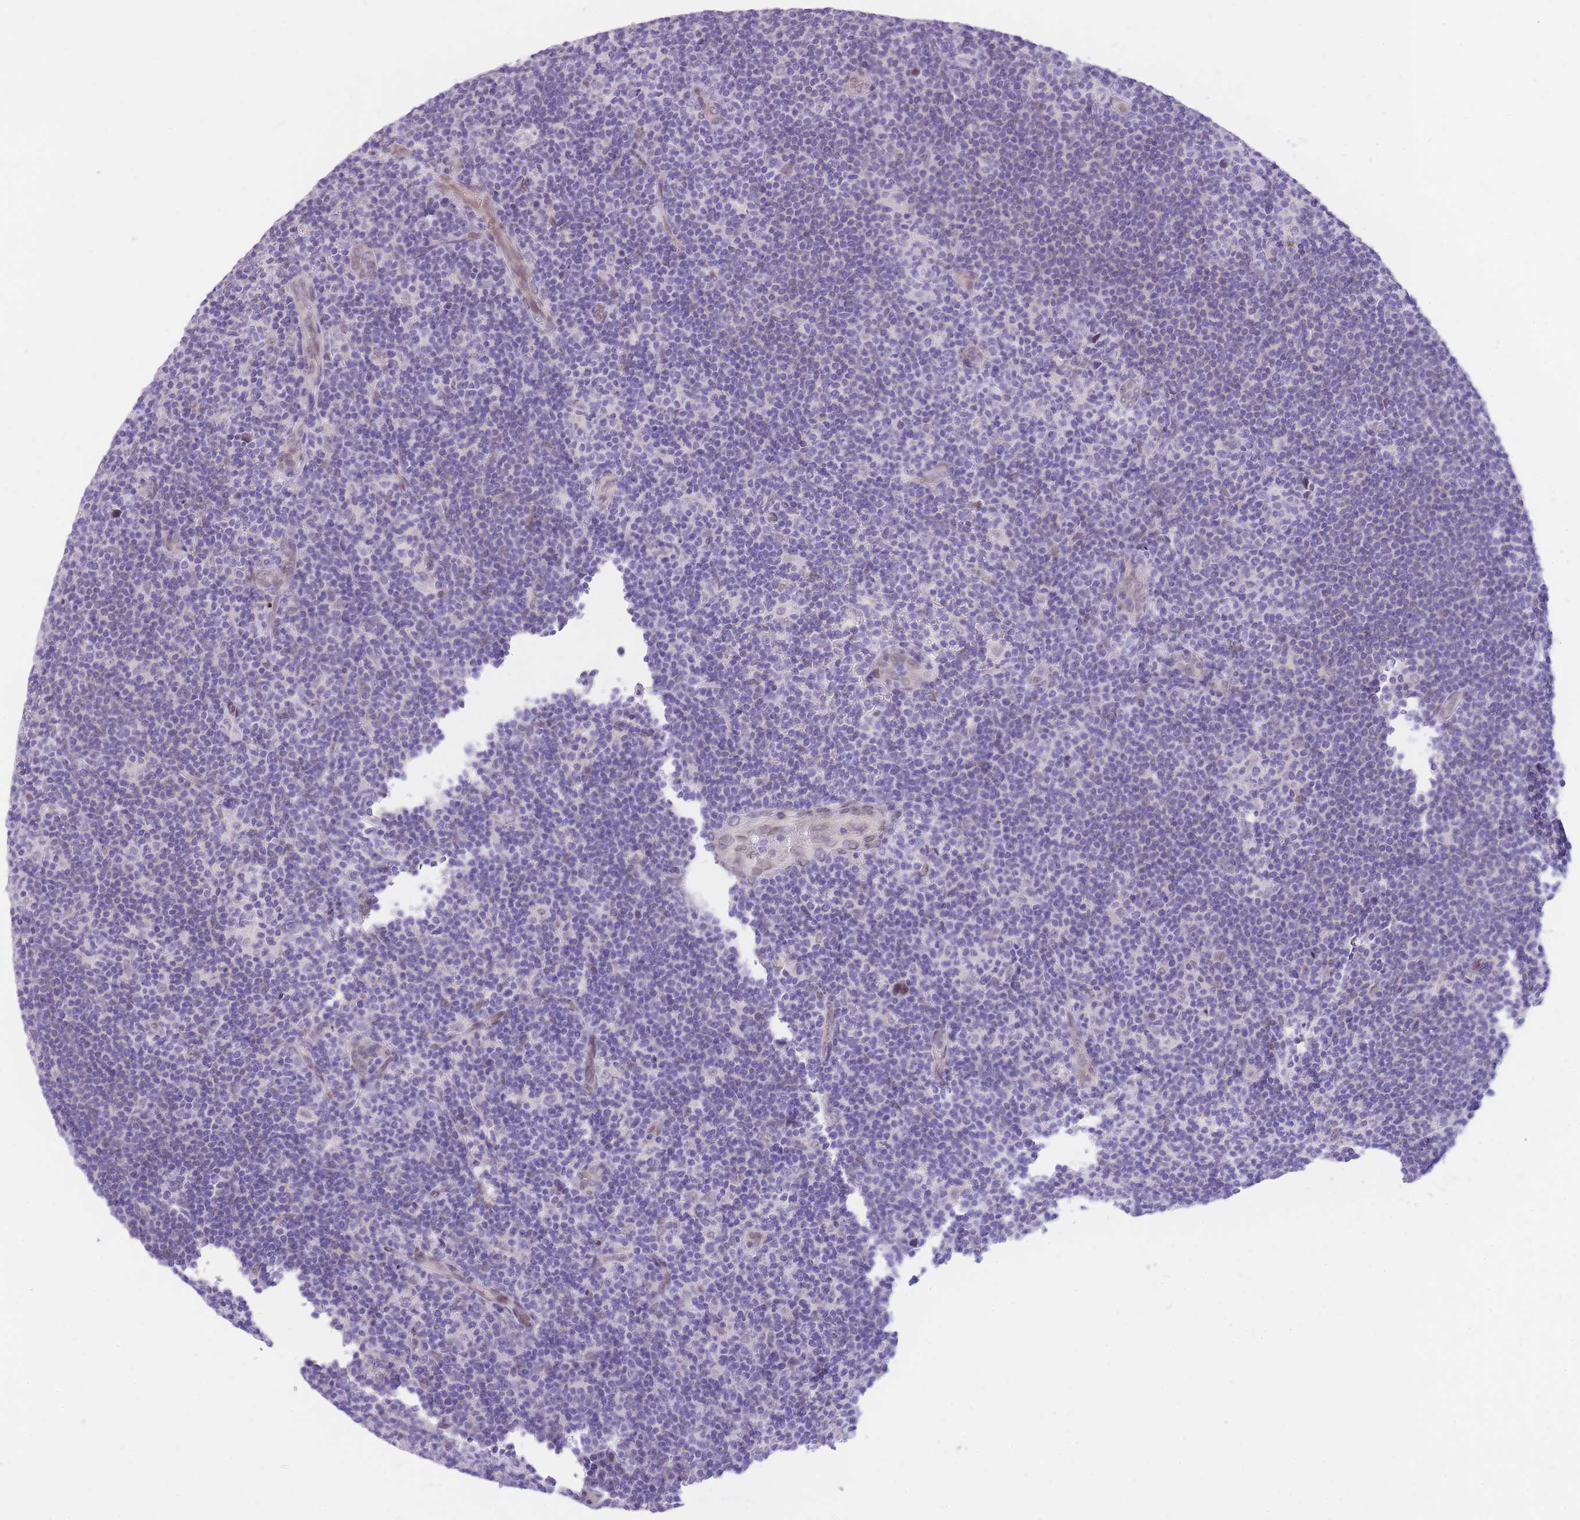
{"staining": {"intensity": "negative", "quantity": "none", "location": "none"}, "tissue": "lymphoma", "cell_type": "Tumor cells", "image_type": "cancer", "snomed": [{"axis": "morphology", "description": "Hodgkin's disease, NOS"}, {"axis": "topography", "description": "Lymph node"}], "caption": "Hodgkin's disease was stained to show a protein in brown. There is no significant expression in tumor cells.", "gene": "HOOK2", "patient": {"sex": "female", "age": 57}}